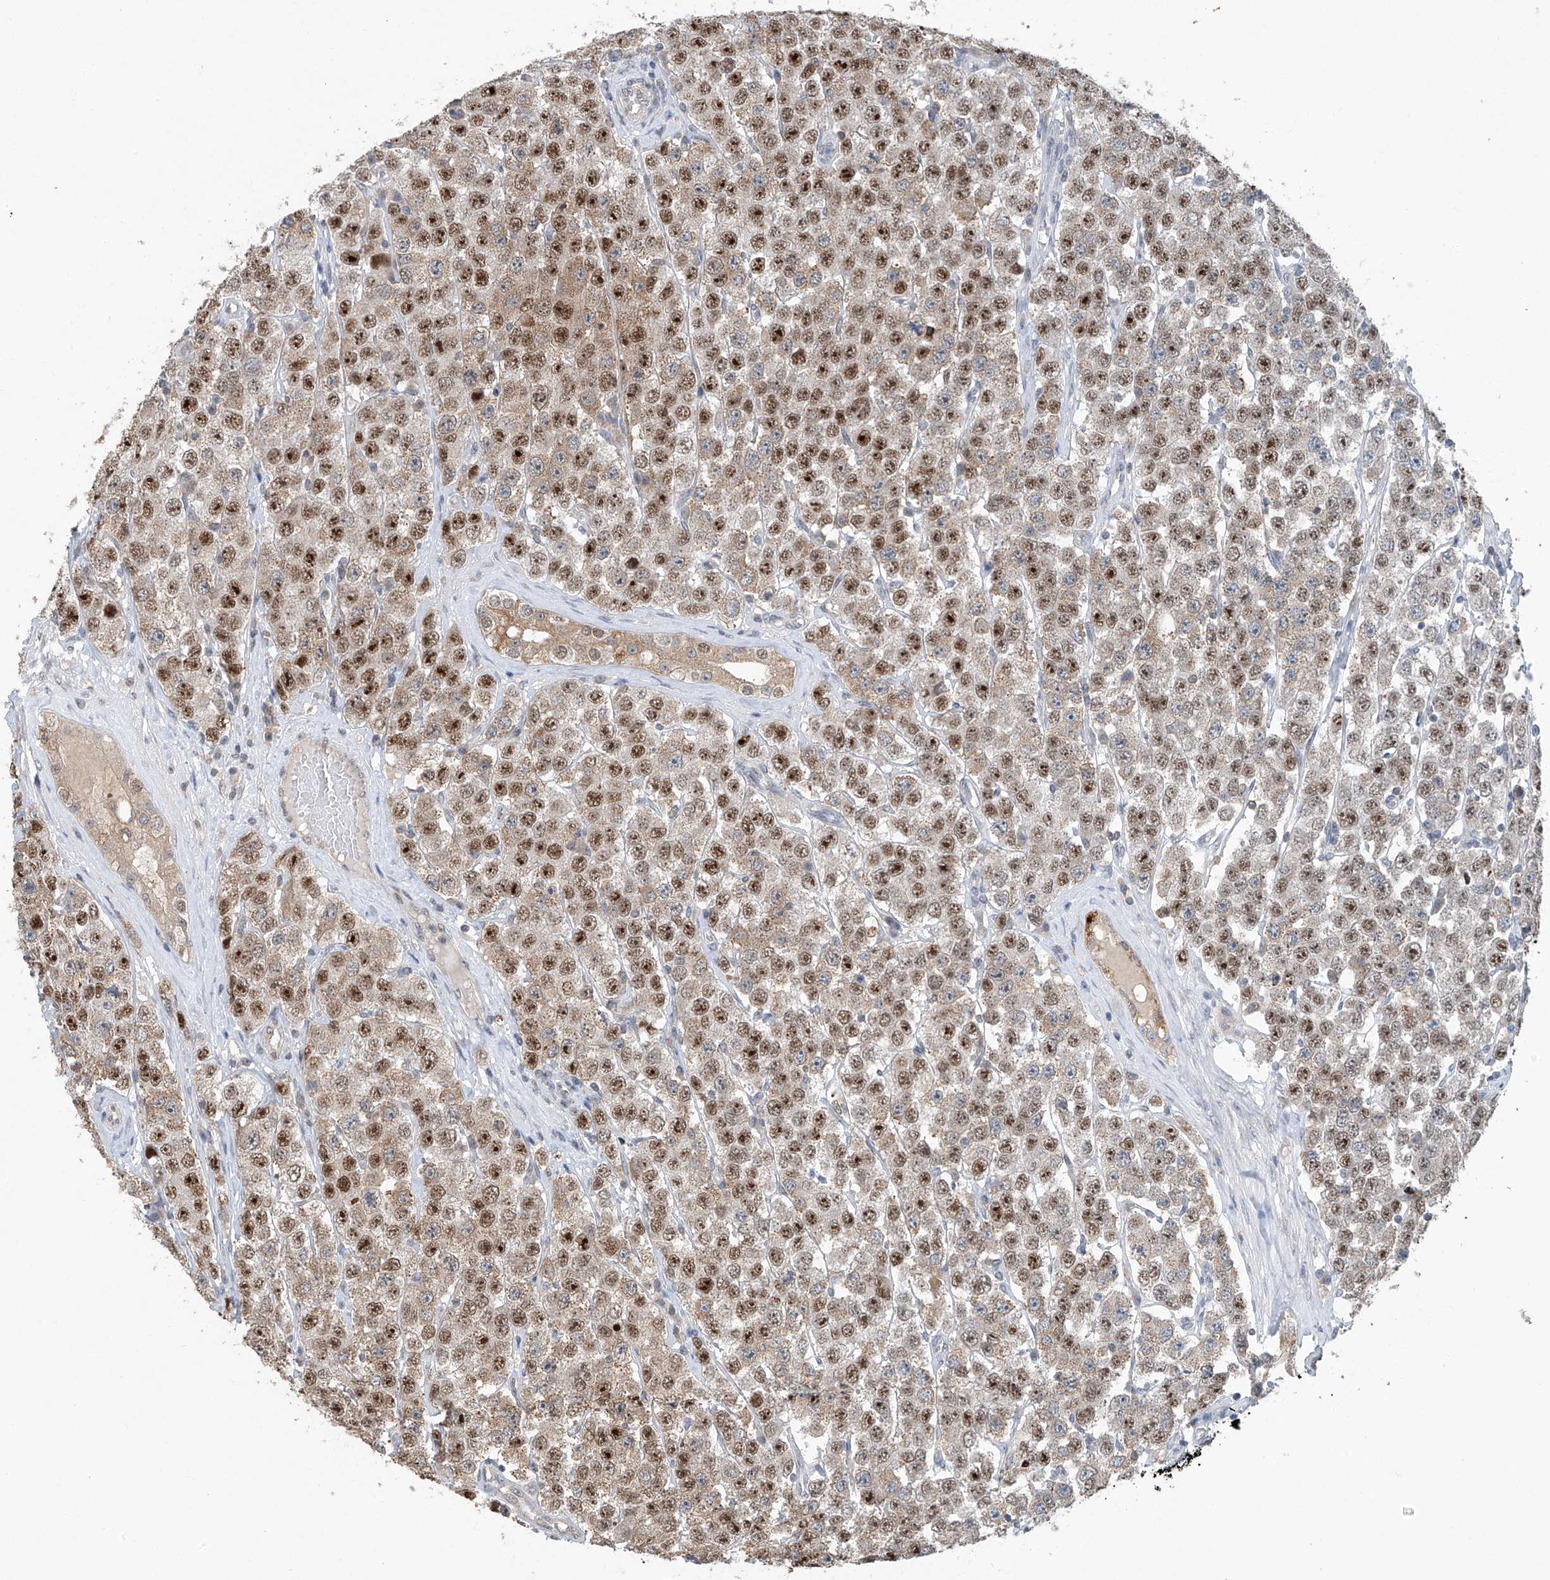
{"staining": {"intensity": "strong", "quantity": ">75%", "location": "nuclear"}, "tissue": "testis cancer", "cell_type": "Tumor cells", "image_type": "cancer", "snomed": [{"axis": "morphology", "description": "Seminoma, NOS"}, {"axis": "topography", "description": "Testis"}], "caption": "IHC staining of seminoma (testis), which reveals high levels of strong nuclear staining in approximately >75% of tumor cells indicating strong nuclear protein staining. The staining was performed using DAB (3,3'-diaminobenzidine) (brown) for protein detection and nuclei were counterstained in hematoxylin (blue).", "gene": "TAF8", "patient": {"sex": "male", "age": 28}}